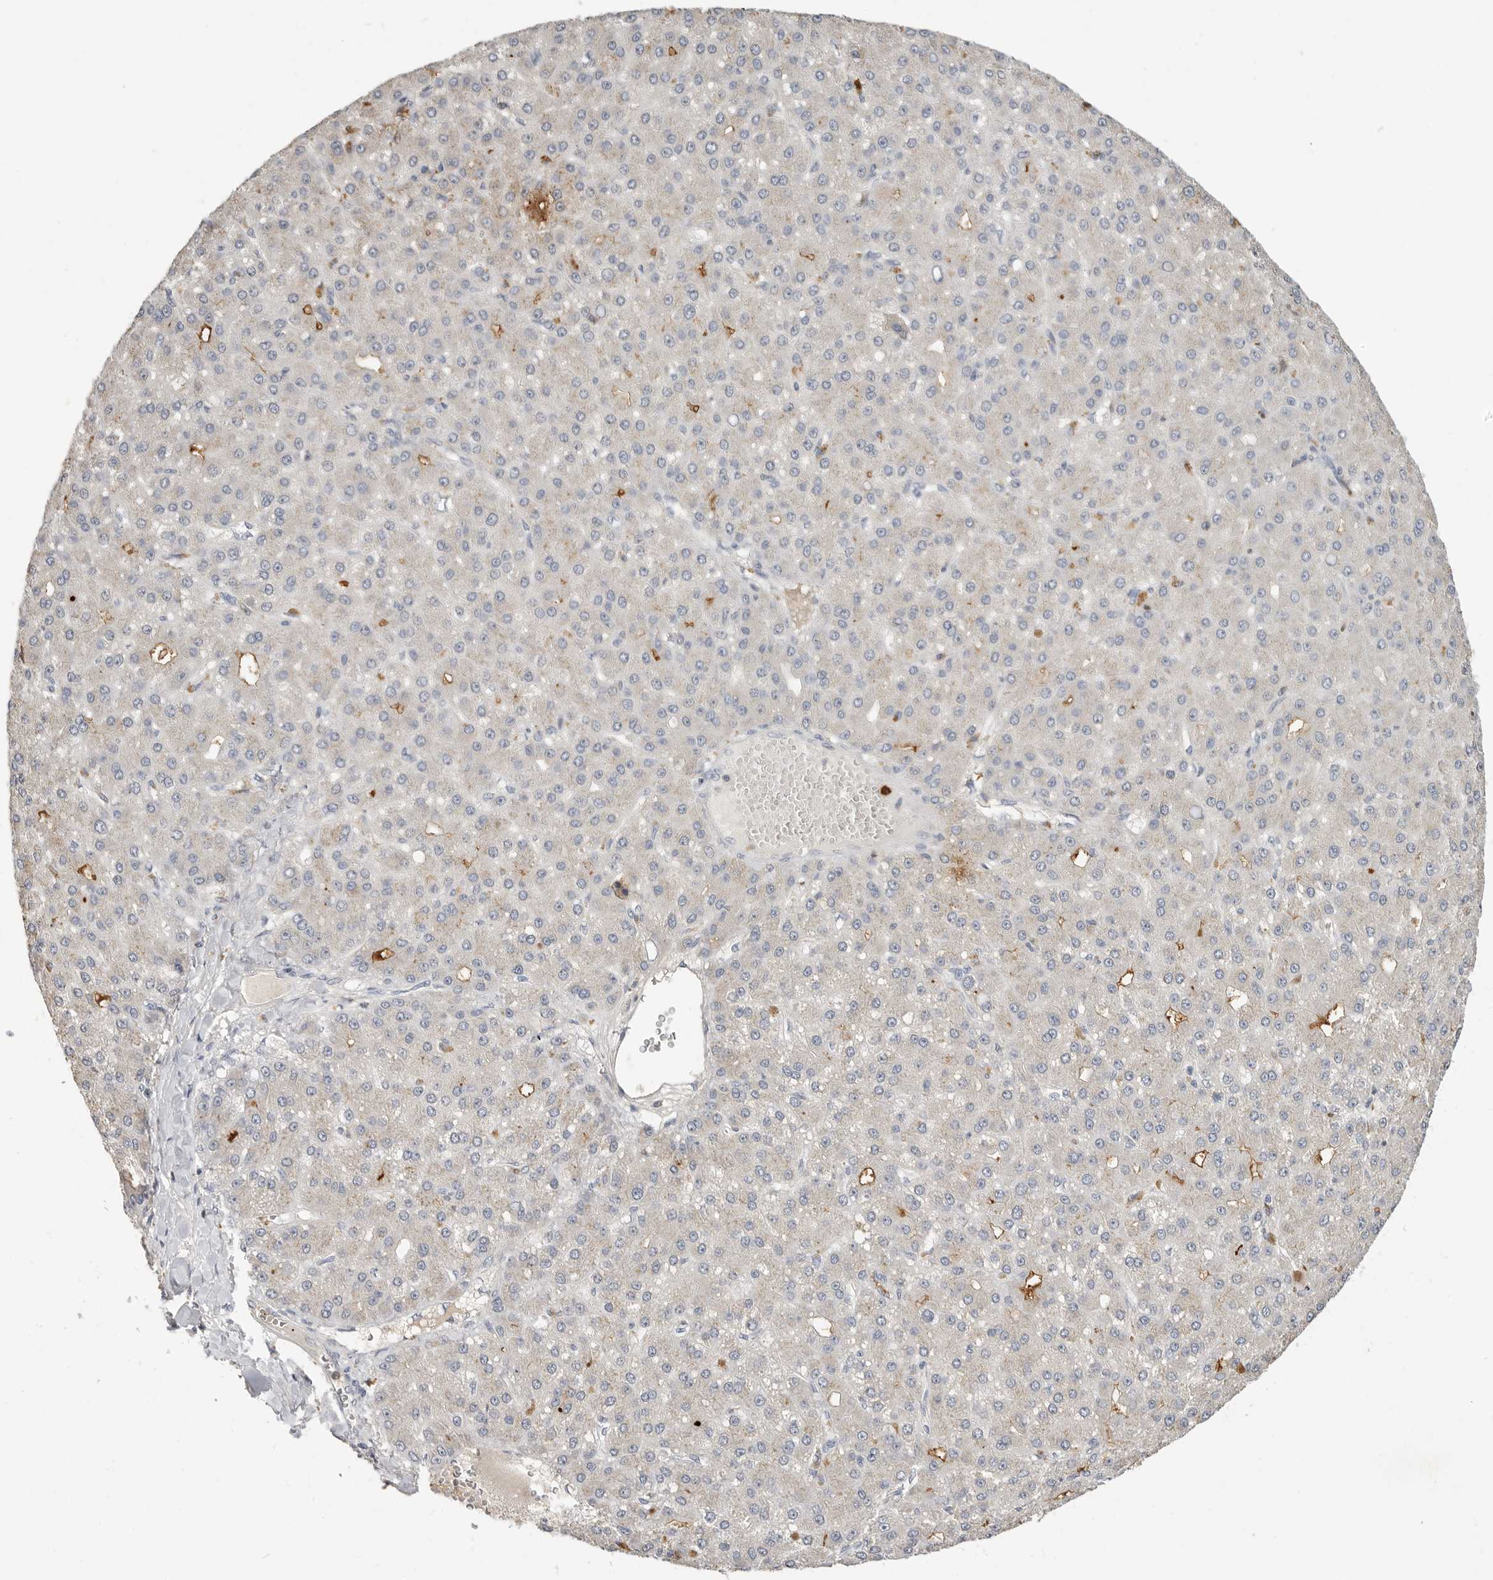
{"staining": {"intensity": "negative", "quantity": "none", "location": "none"}, "tissue": "liver cancer", "cell_type": "Tumor cells", "image_type": "cancer", "snomed": [{"axis": "morphology", "description": "Carcinoma, Hepatocellular, NOS"}, {"axis": "topography", "description": "Liver"}], "caption": "Tumor cells are negative for brown protein staining in liver cancer (hepatocellular carcinoma). (Stains: DAB IHC with hematoxylin counter stain, Microscopy: brightfield microscopy at high magnification).", "gene": "LTBR", "patient": {"sex": "male", "age": 67}}